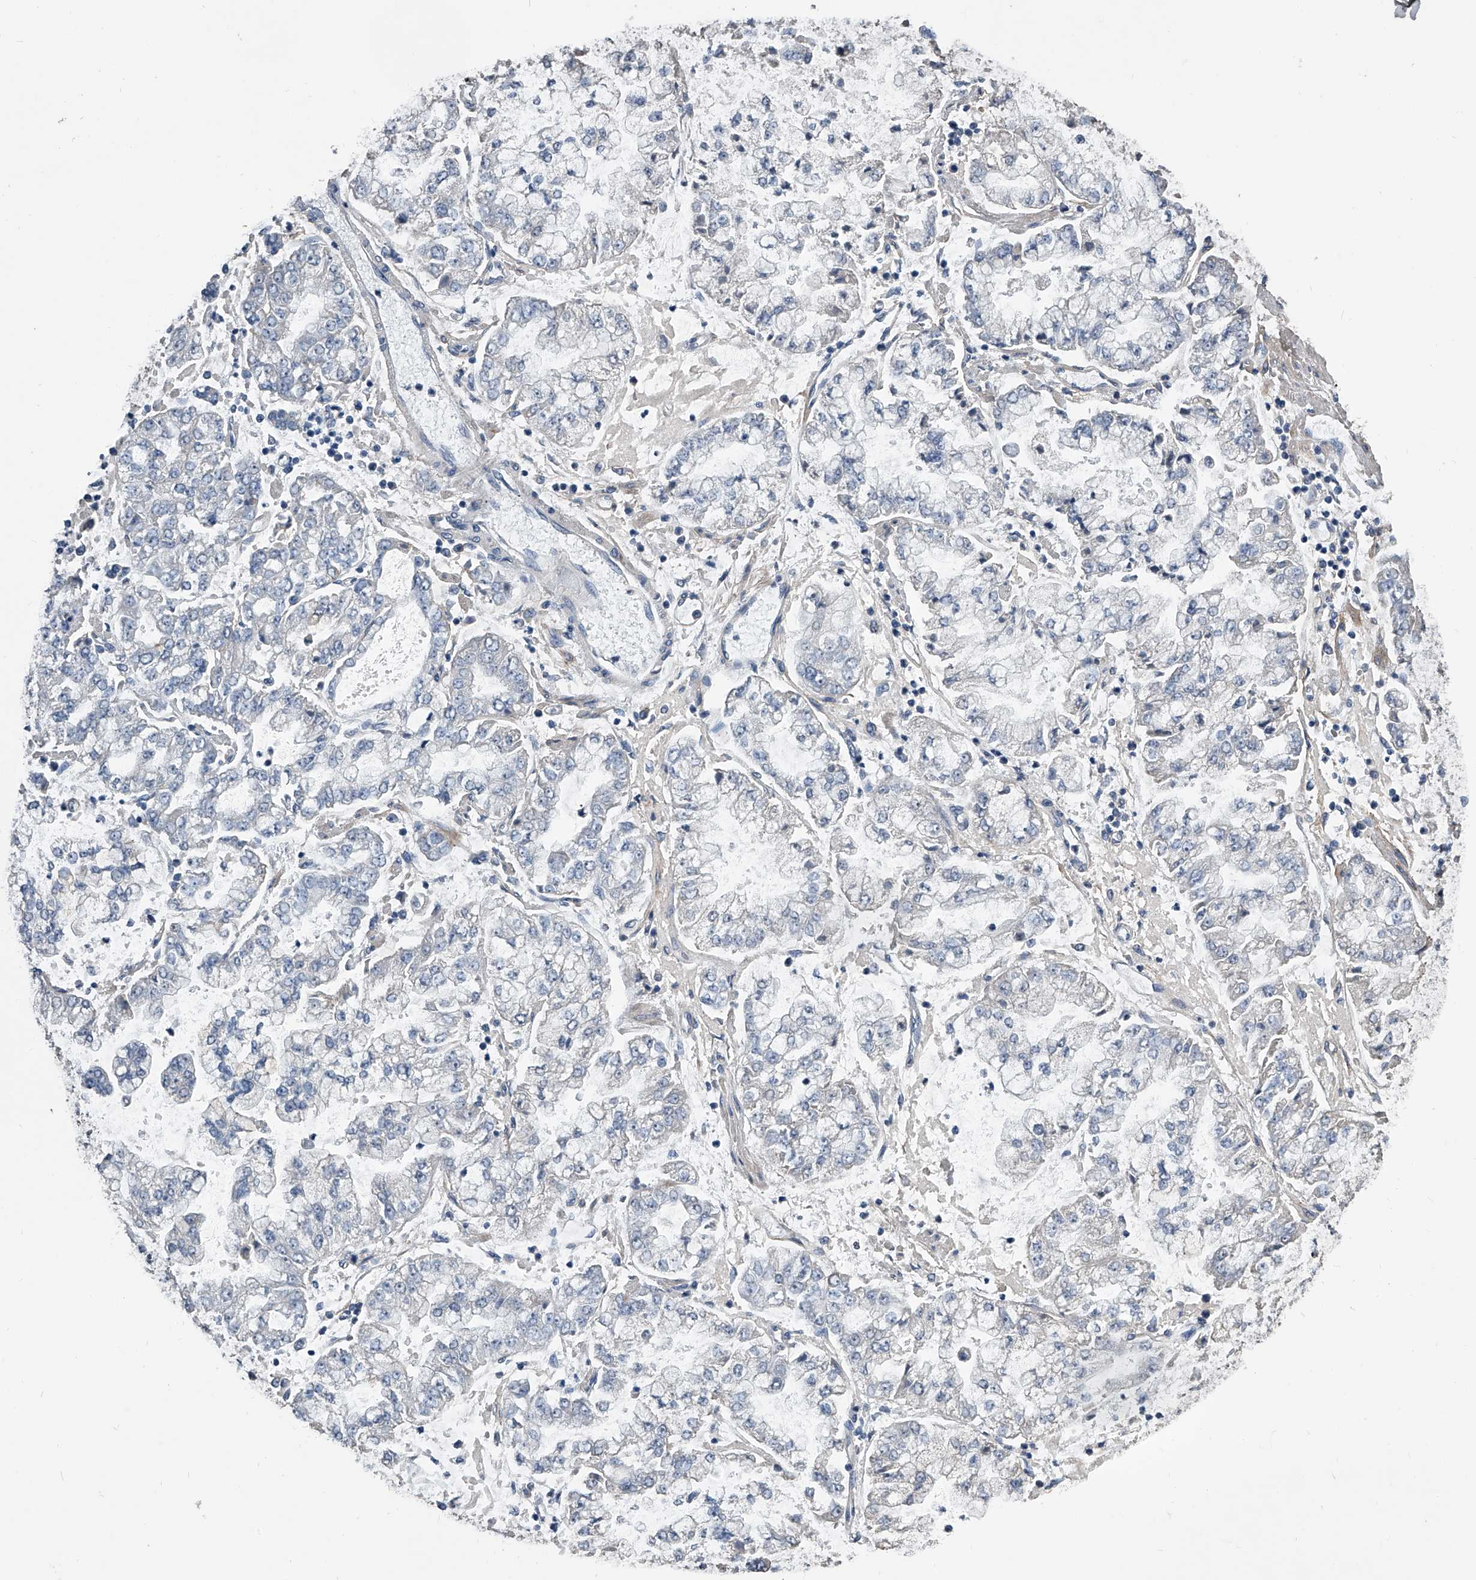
{"staining": {"intensity": "negative", "quantity": "none", "location": "none"}, "tissue": "stomach cancer", "cell_type": "Tumor cells", "image_type": "cancer", "snomed": [{"axis": "morphology", "description": "Adenocarcinoma, NOS"}, {"axis": "topography", "description": "Stomach"}], "caption": "Immunohistochemical staining of stomach cancer (adenocarcinoma) exhibits no significant expression in tumor cells. (Brightfield microscopy of DAB (3,3'-diaminobenzidine) immunohistochemistry (IHC) at high magnification).", "gene": "PHACTR1", "patient": {"sex": "male", "age": 76}}